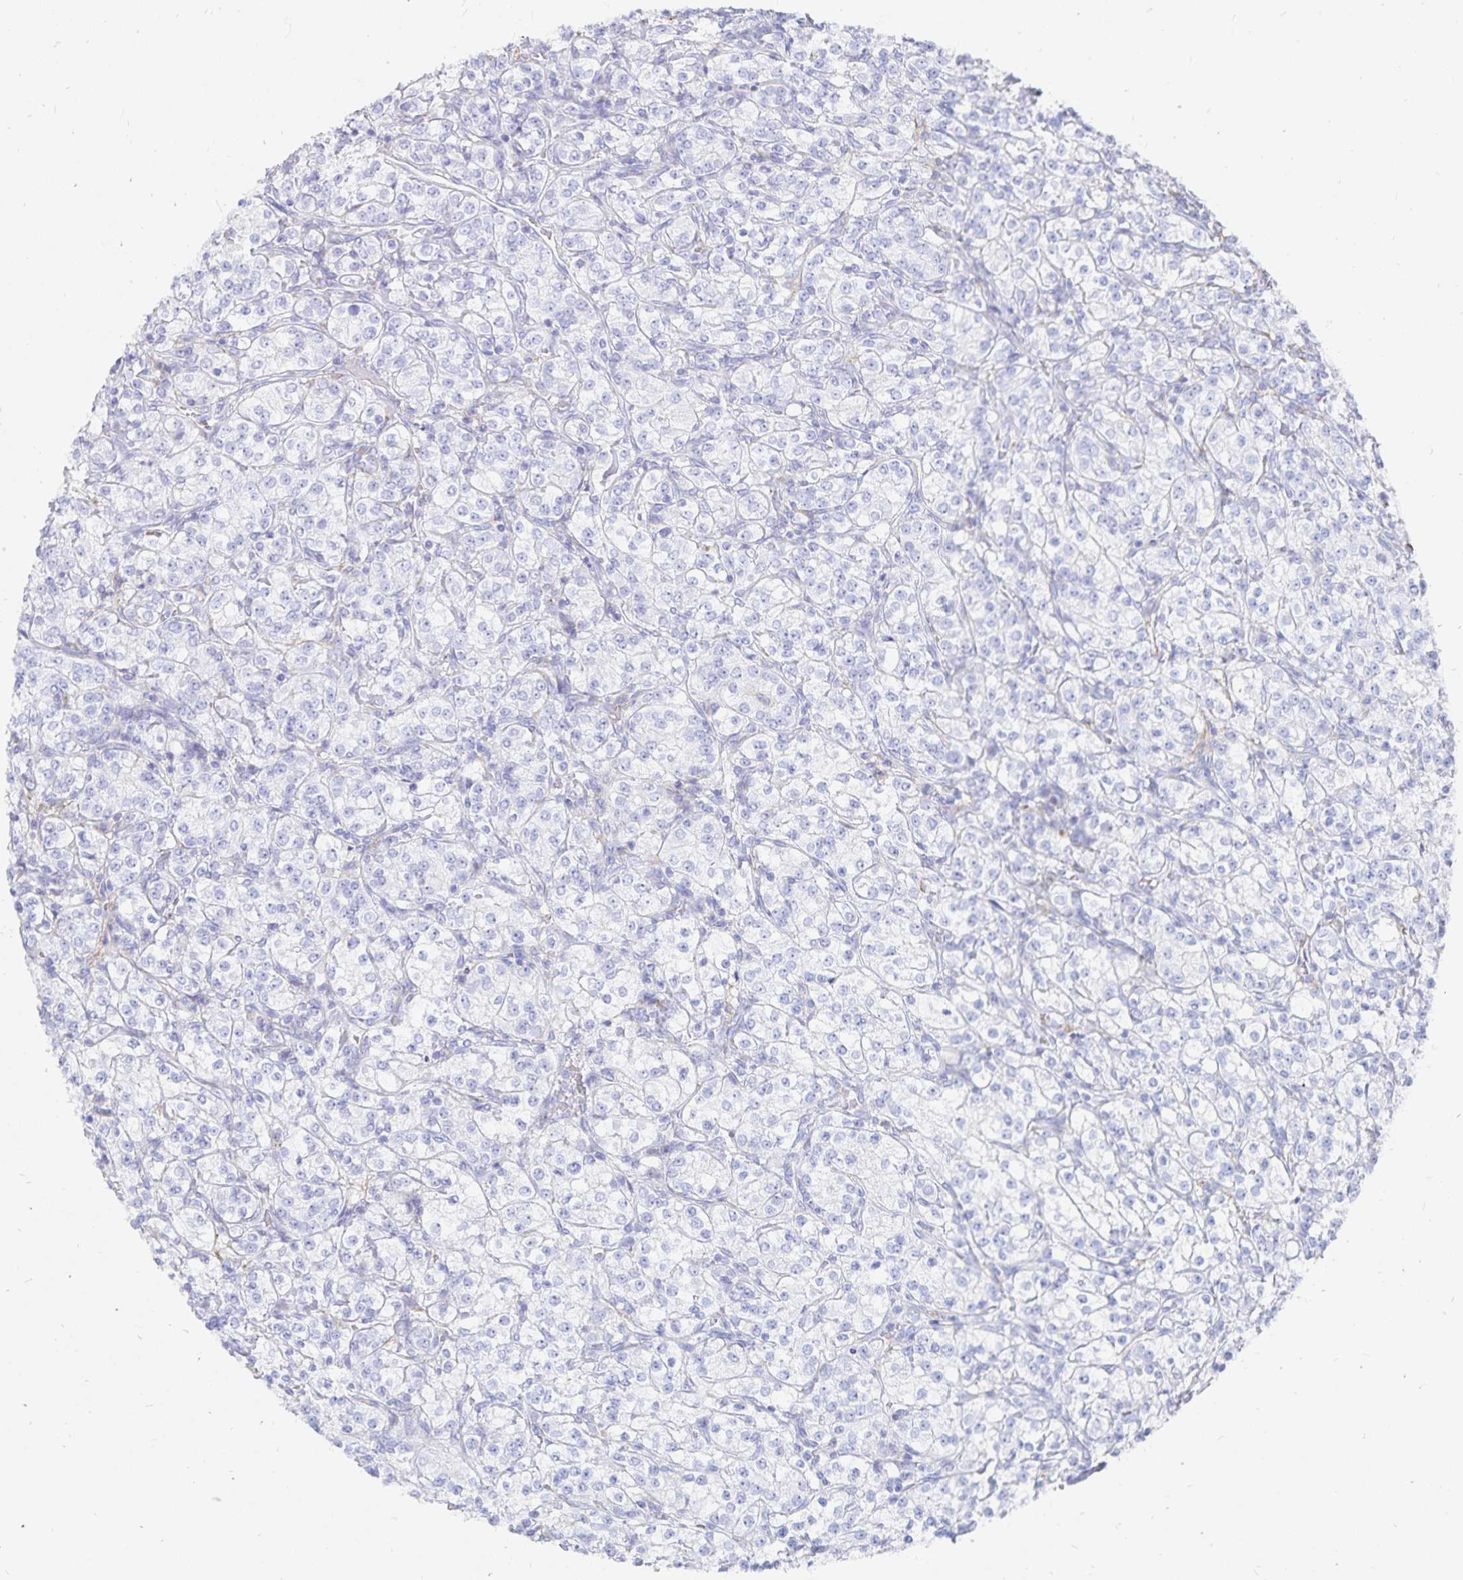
{"staining": {"intensity": "negative", "quantity": "none", "location": "none"}, "tissue": "renal cancer", "cell_type": "Tumor cells", "image_type": "cancer", "snomed": [{"axis": "morphology", "description": "Adenocarcinoma, NOS"}, {"axis": "topography", "description": "Kidney"}], "caption": "This is an immunohistochemistry histopathology image of human adenocarcinoma (renal). There is no positivity in tumor cells.", "gene": "INSL5", "patient": {"sex": "male", "age": 77}}